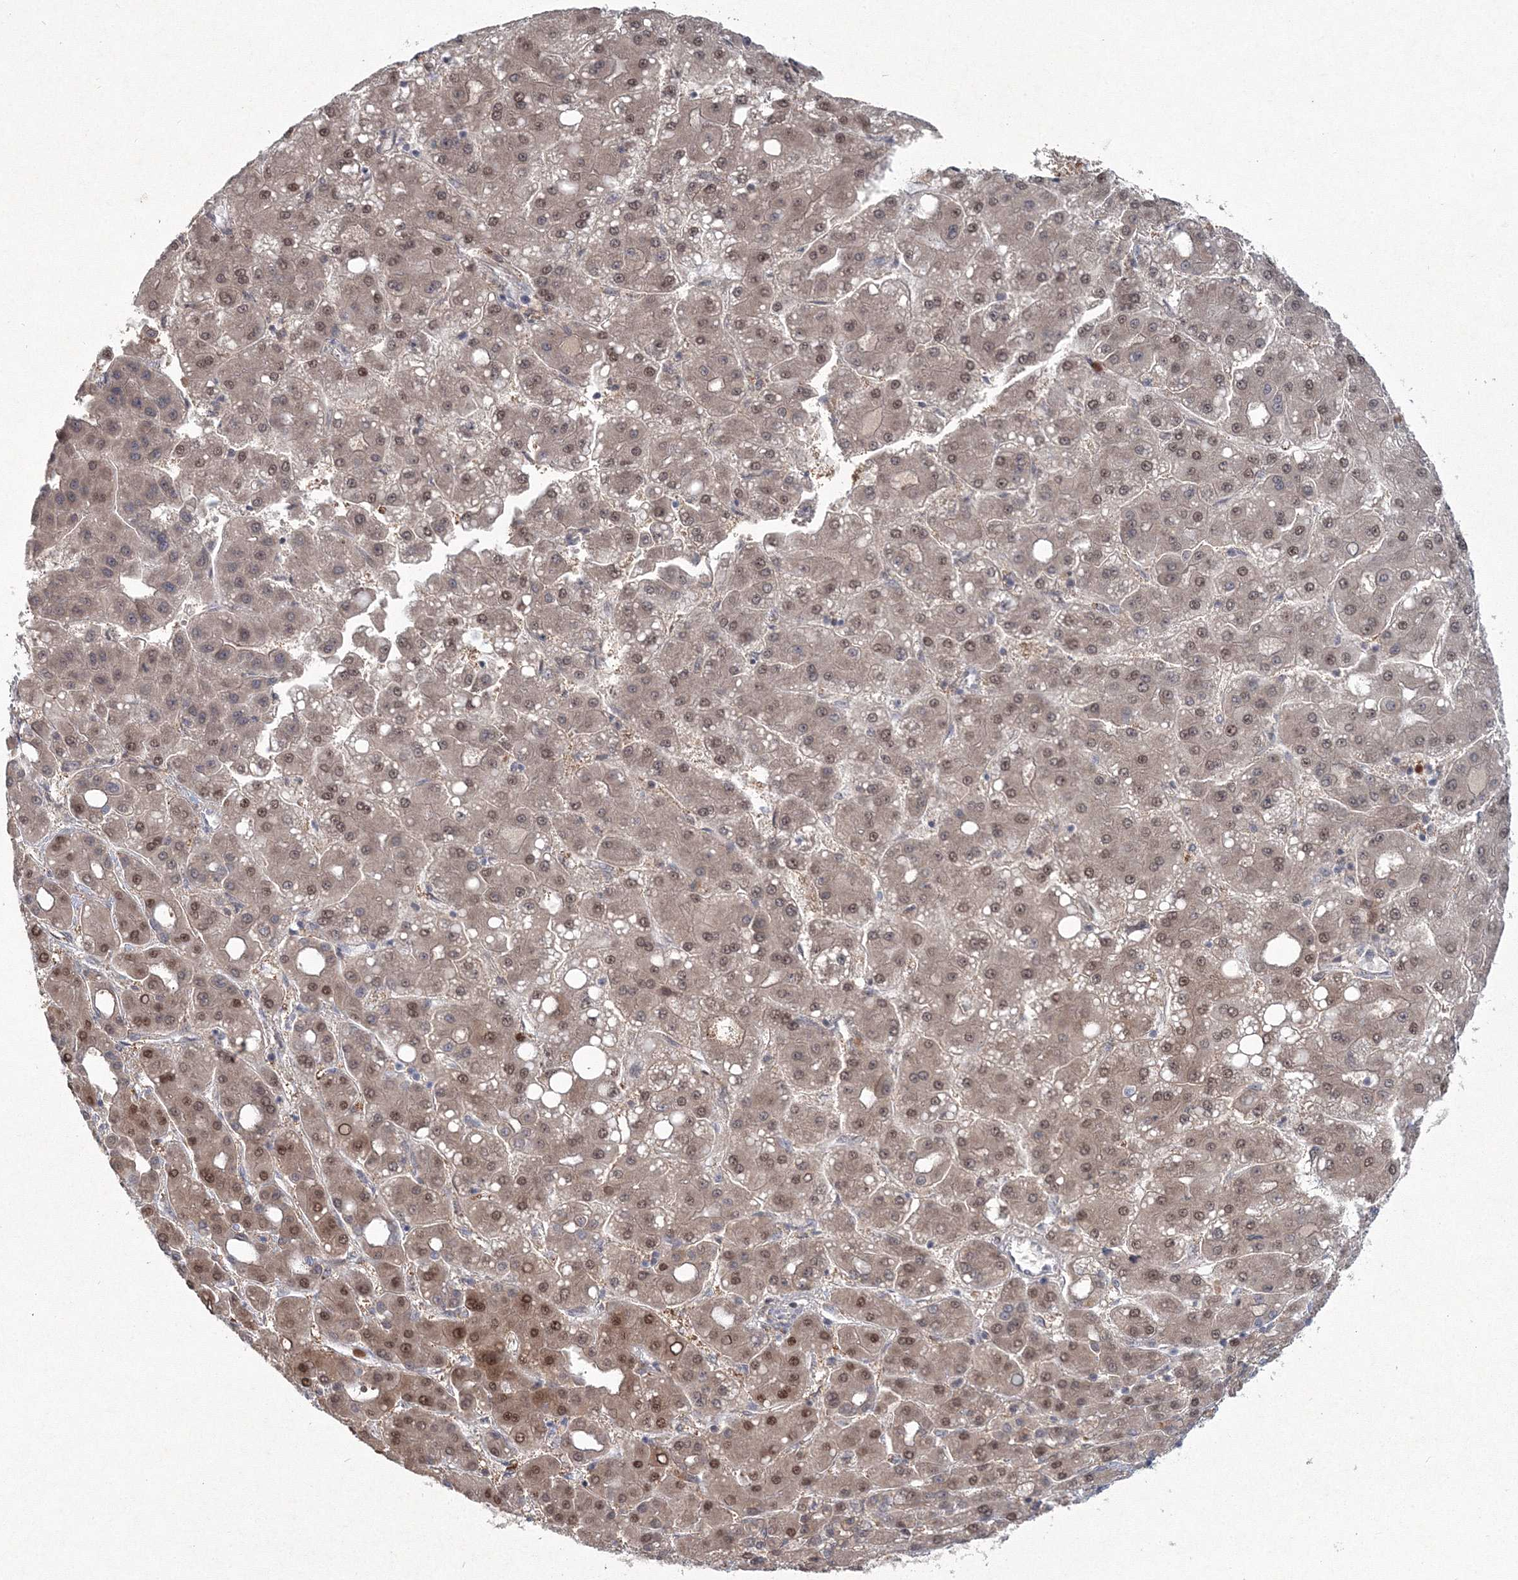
{"staining": {"intensity": "moderate", "quantity": ">75%", "location": "cytoplasmic/membranous,nuclear"}, "tissue": "liver cancer", "cell_type": "Tumor cells", "image_type": "cancer", "snomed": [{"axis": "morphology", "description": "Carcinoma, Hepatocellular, NOS"}, {"axis": "topography", "description": "Liver"}], "caption": "There is medium levels of moderate cytoplasmic/membranous and nuclear staining in tumor cells of hepatocellular carcinoma (liver), as demonstrated by immunohistochemical staining (brown color).", "gene": "C3orf33", "patient": {"sex": "male", "age": 65}}